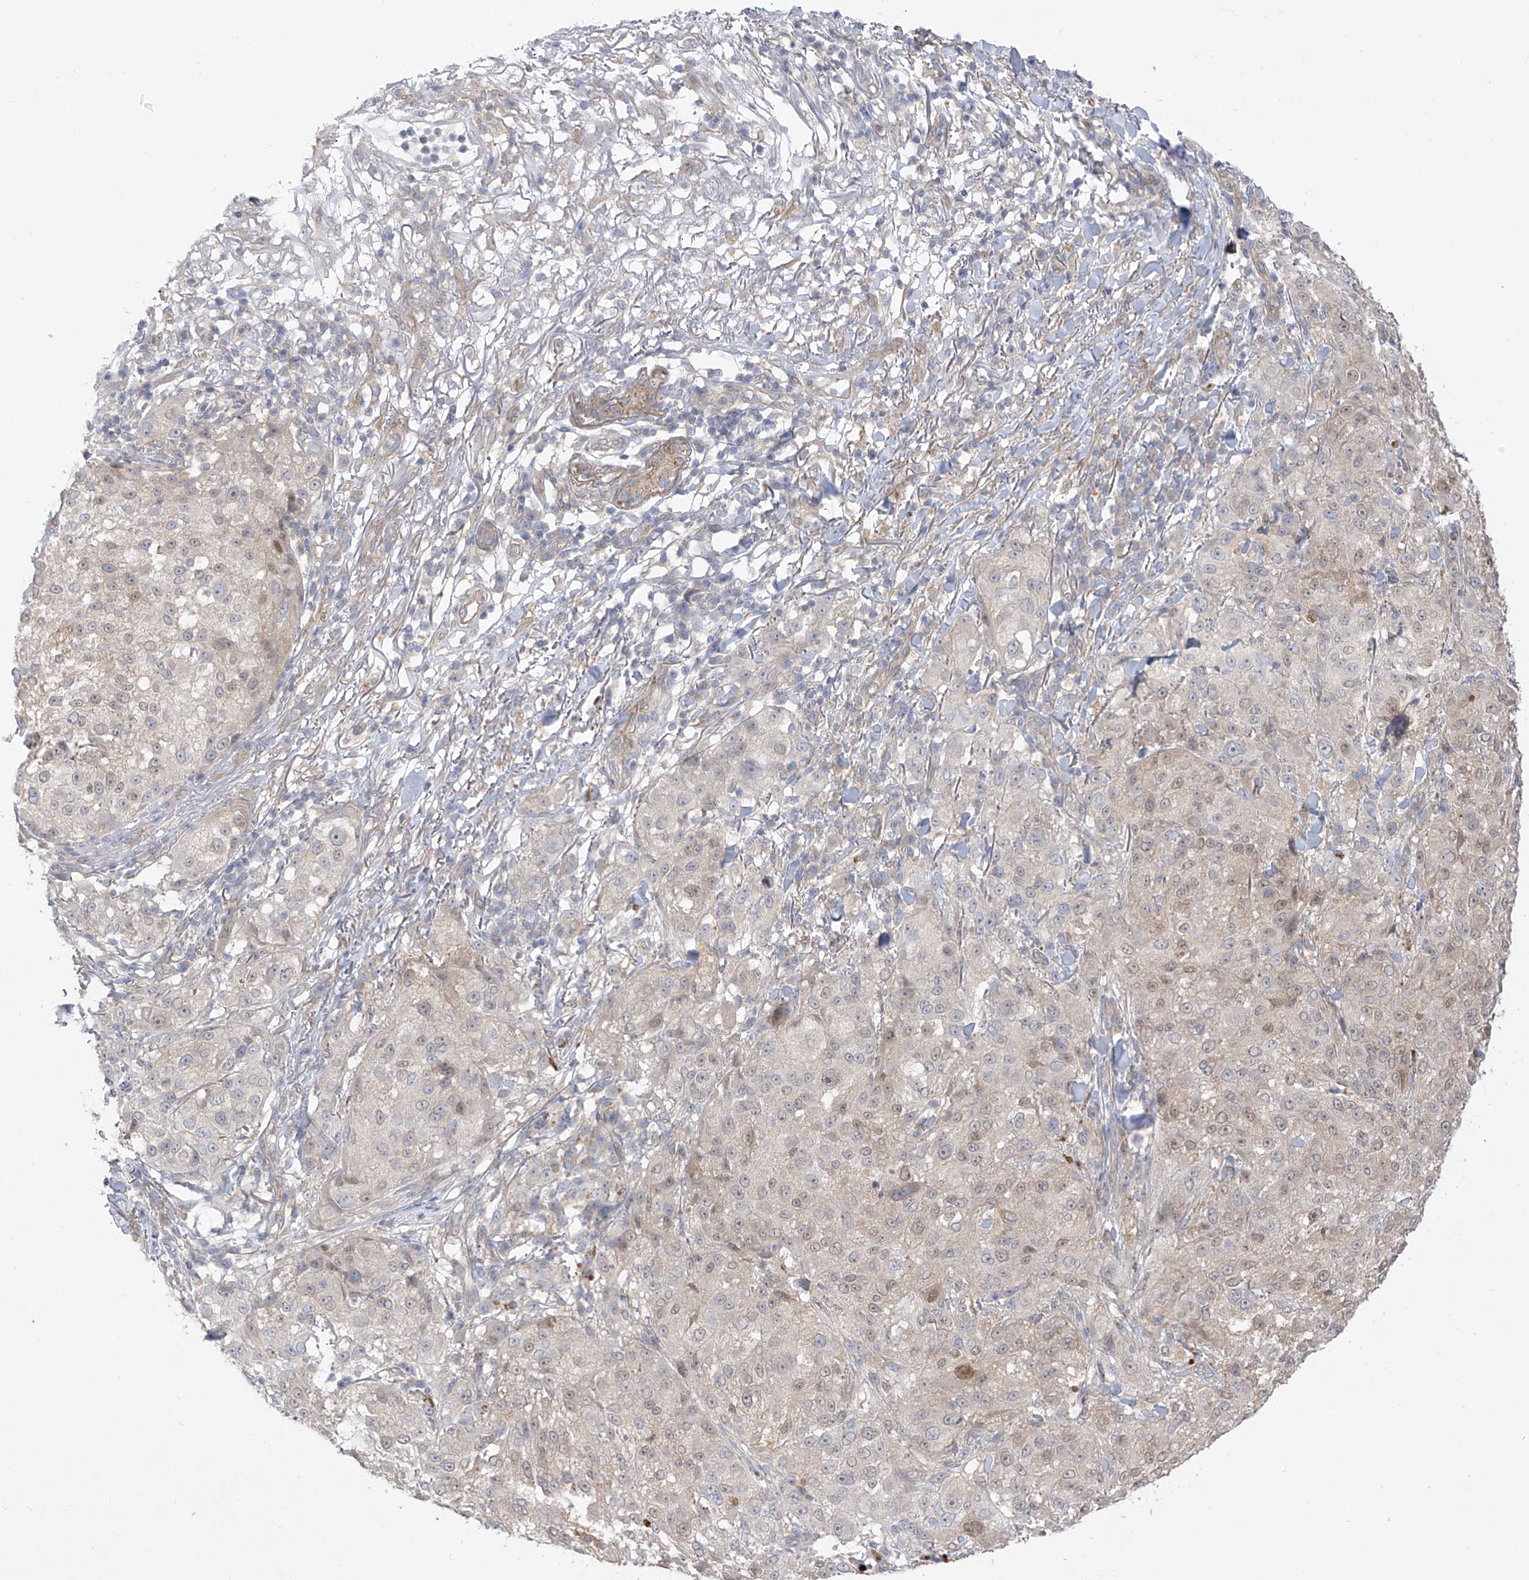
{"staining": {"intensity": "weak", "quantity": "<25%", "location": "cytoplasmic/membranous"}, "tissue": "melanoma", "cell_type": "Tumor cells", "image_type": "cancer", "snomed": [{"axis": "morphology", "description": "Necrosis, NOS"}, {"axis": "morphology", "description": "Malignant melanoma, NOS"}, {"axis": "topography", "description": "Skin"}], "caption": "The immunohistochemistry (IHC) image has no significant expression in tumor cells of melanoma tissue.", "gene": "EIPR1", "patient": {"sex": "female", "age": 87}}